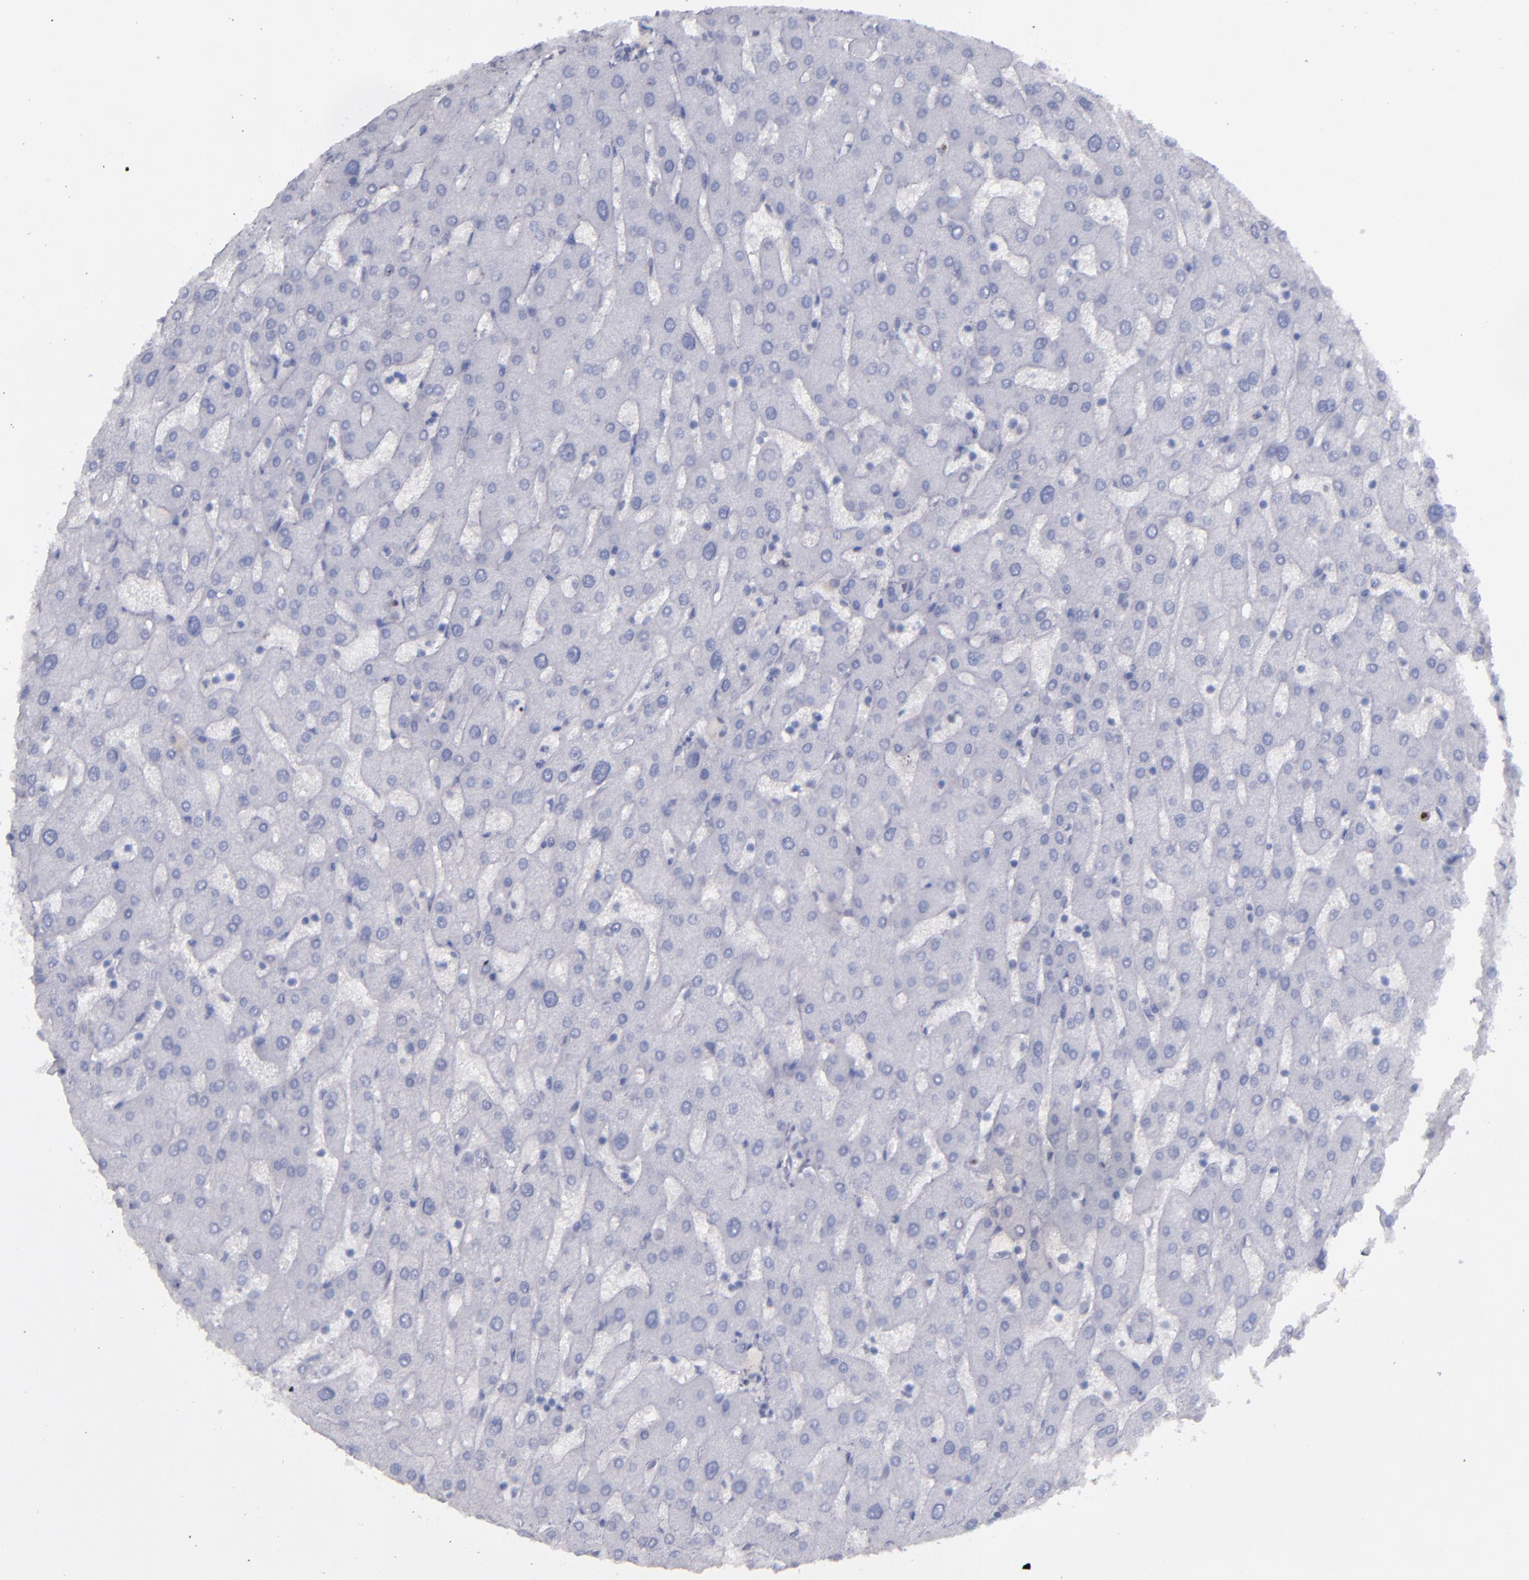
{"staining": {"intensity": "negative", "quantity": "none", "location": "none"}, "tissue": "liver", "cell_type": "Cholangiocytes", "image_type": "normal", "snomed": [{"axis": "morphology", "description": "Normal tissue, NOS"}, {"axis": "topography", "description": "Liver"}], "caption": "Liver was stained to show a protein in brown. There is no significant expression in cholangiocytes. (IHC, brightfield microscopy, high magnification).", "gene": "IRF8", "patient": {"sex": "male", "age": 67}}